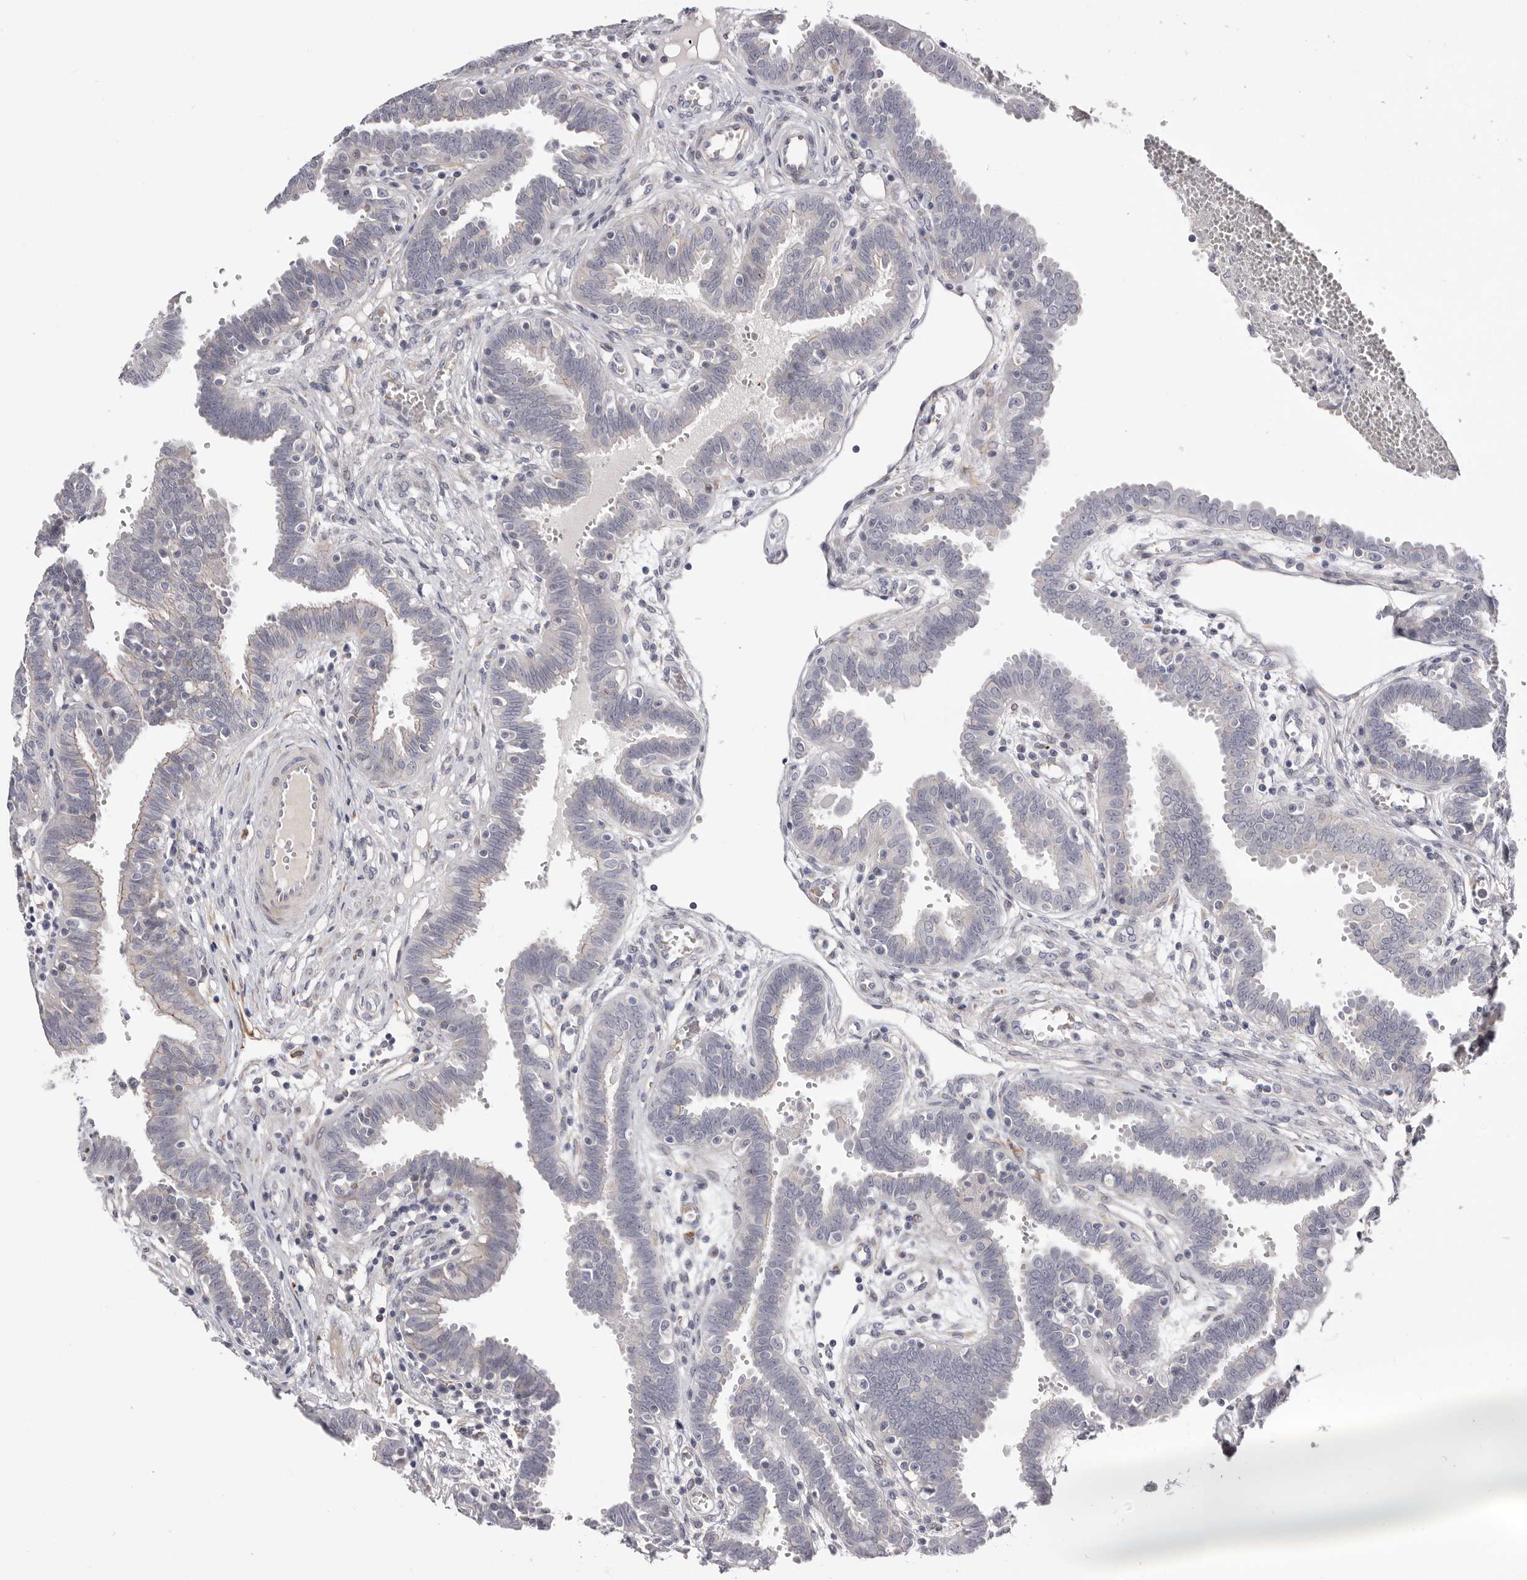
{"staining": {"intensity": "negative", "quantity": "none", "location": "none"}, "tissue": "fallopian tube", "cell_type": "Glandular cells", "image_type": "normal", "snomed": [{"axis": "morphology", "description": "Normal tissue, NOS"}, {"axis": "topography", "description": "Fallopian tube"}, {"axis": "topography", "description": "Placenta"}], "caption": "Protein analysis of benign fallopian tube displays no significant staining in glandular cells. Nuclei are stained in blue.", "gene": "USH1C", "patient": {"sex": "female", "age": 32}}